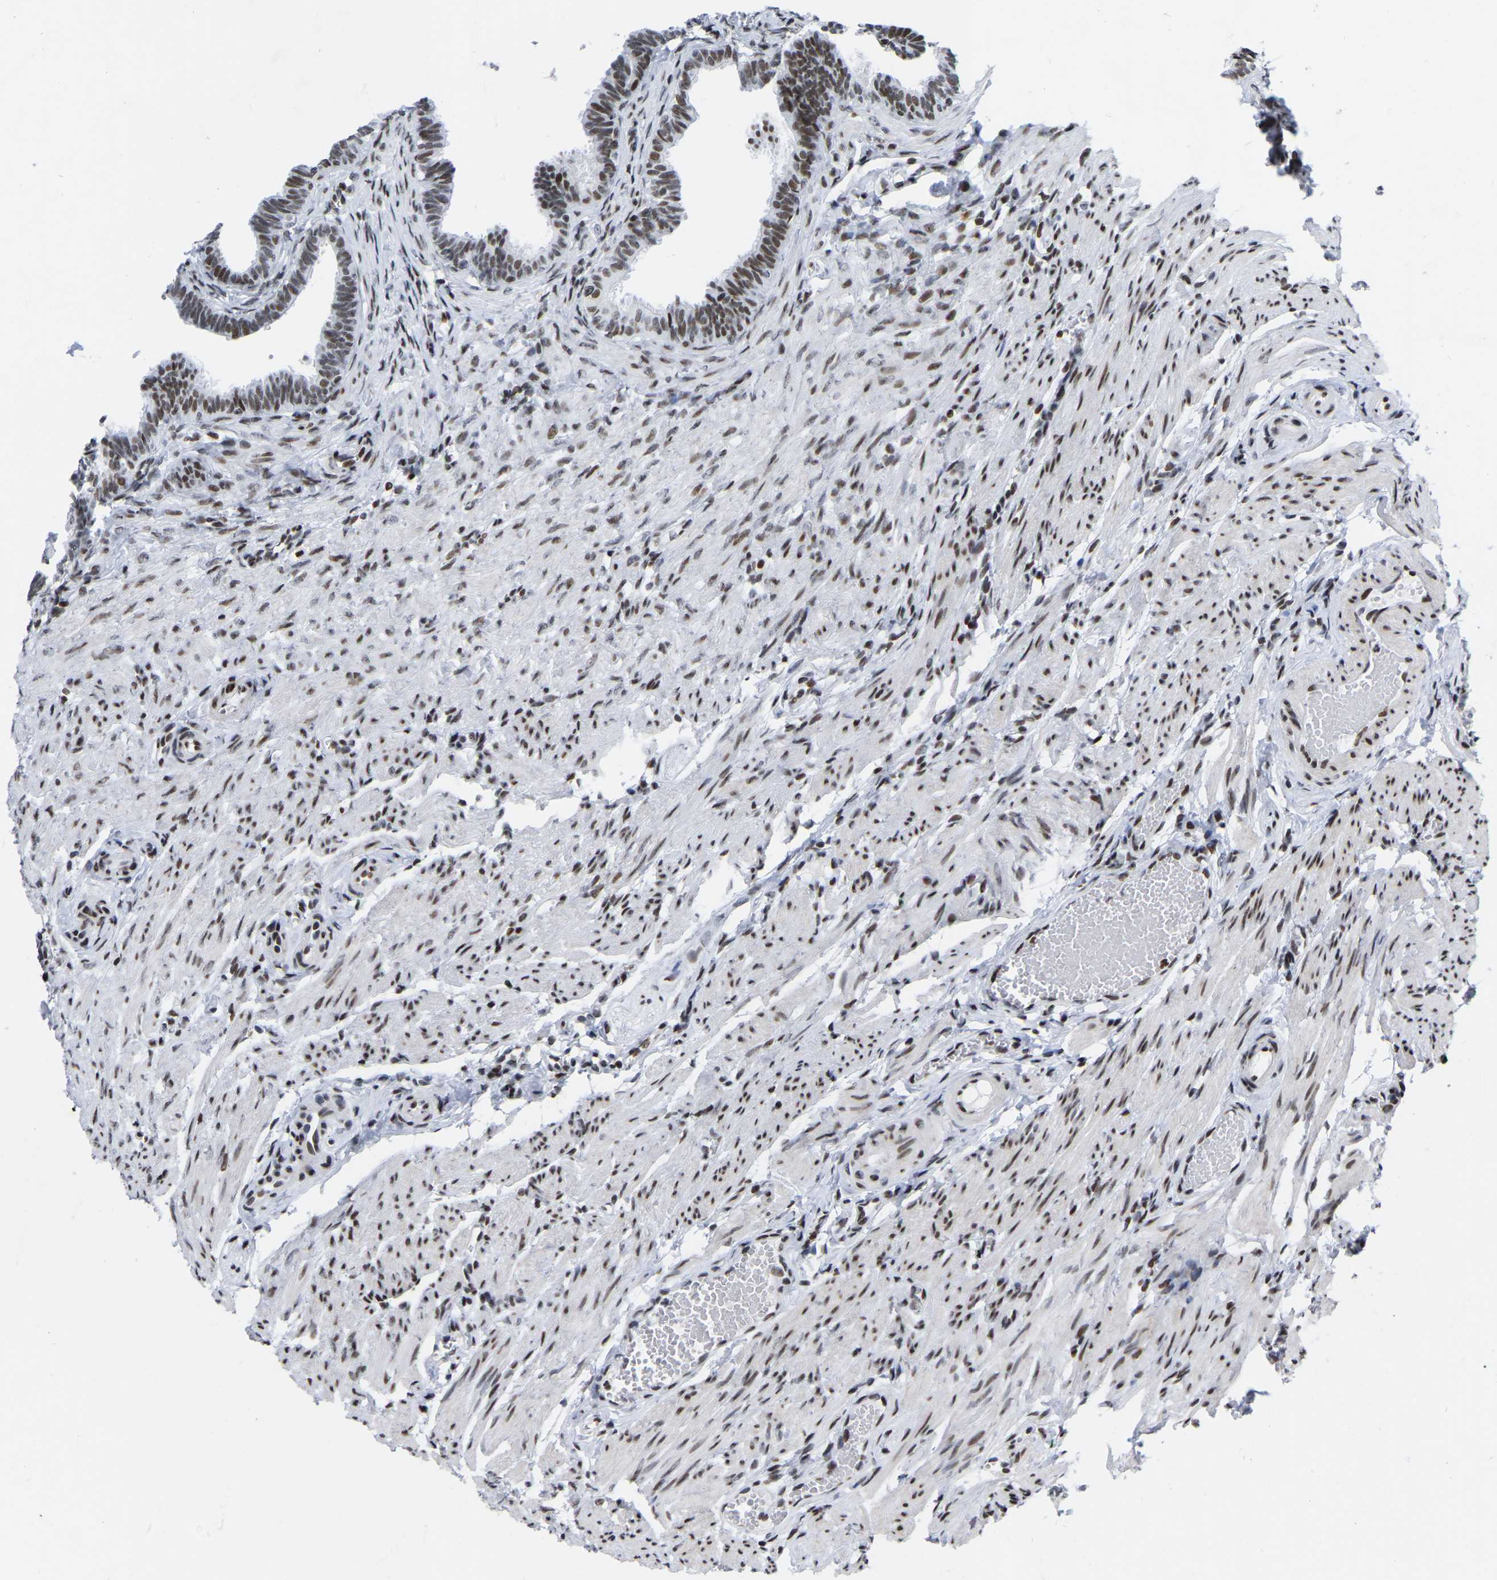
{"staining": {"intensity": "moderate", "quantity": ">75%", "location": "nuclear"}, "tissue": "fallopian tube", "cell_type": "Glandular cells", "image_type": "normal", "snomed": [{"axis": "morphology", "description": "Normal tissue, NOS"}, {"axis": "topography", "description": "Fallopian tube"}, {"axis": "topography", "description": "Ovary"}], "caption": "Moderate nuclear staining is present in approximately >75% of glandular cells in normal fallopian tube. (DAB = brown stain, brightfield microscopy at high magnification).", "gene": "PRCC", "patient": {"sex": "female", "age": 23}}